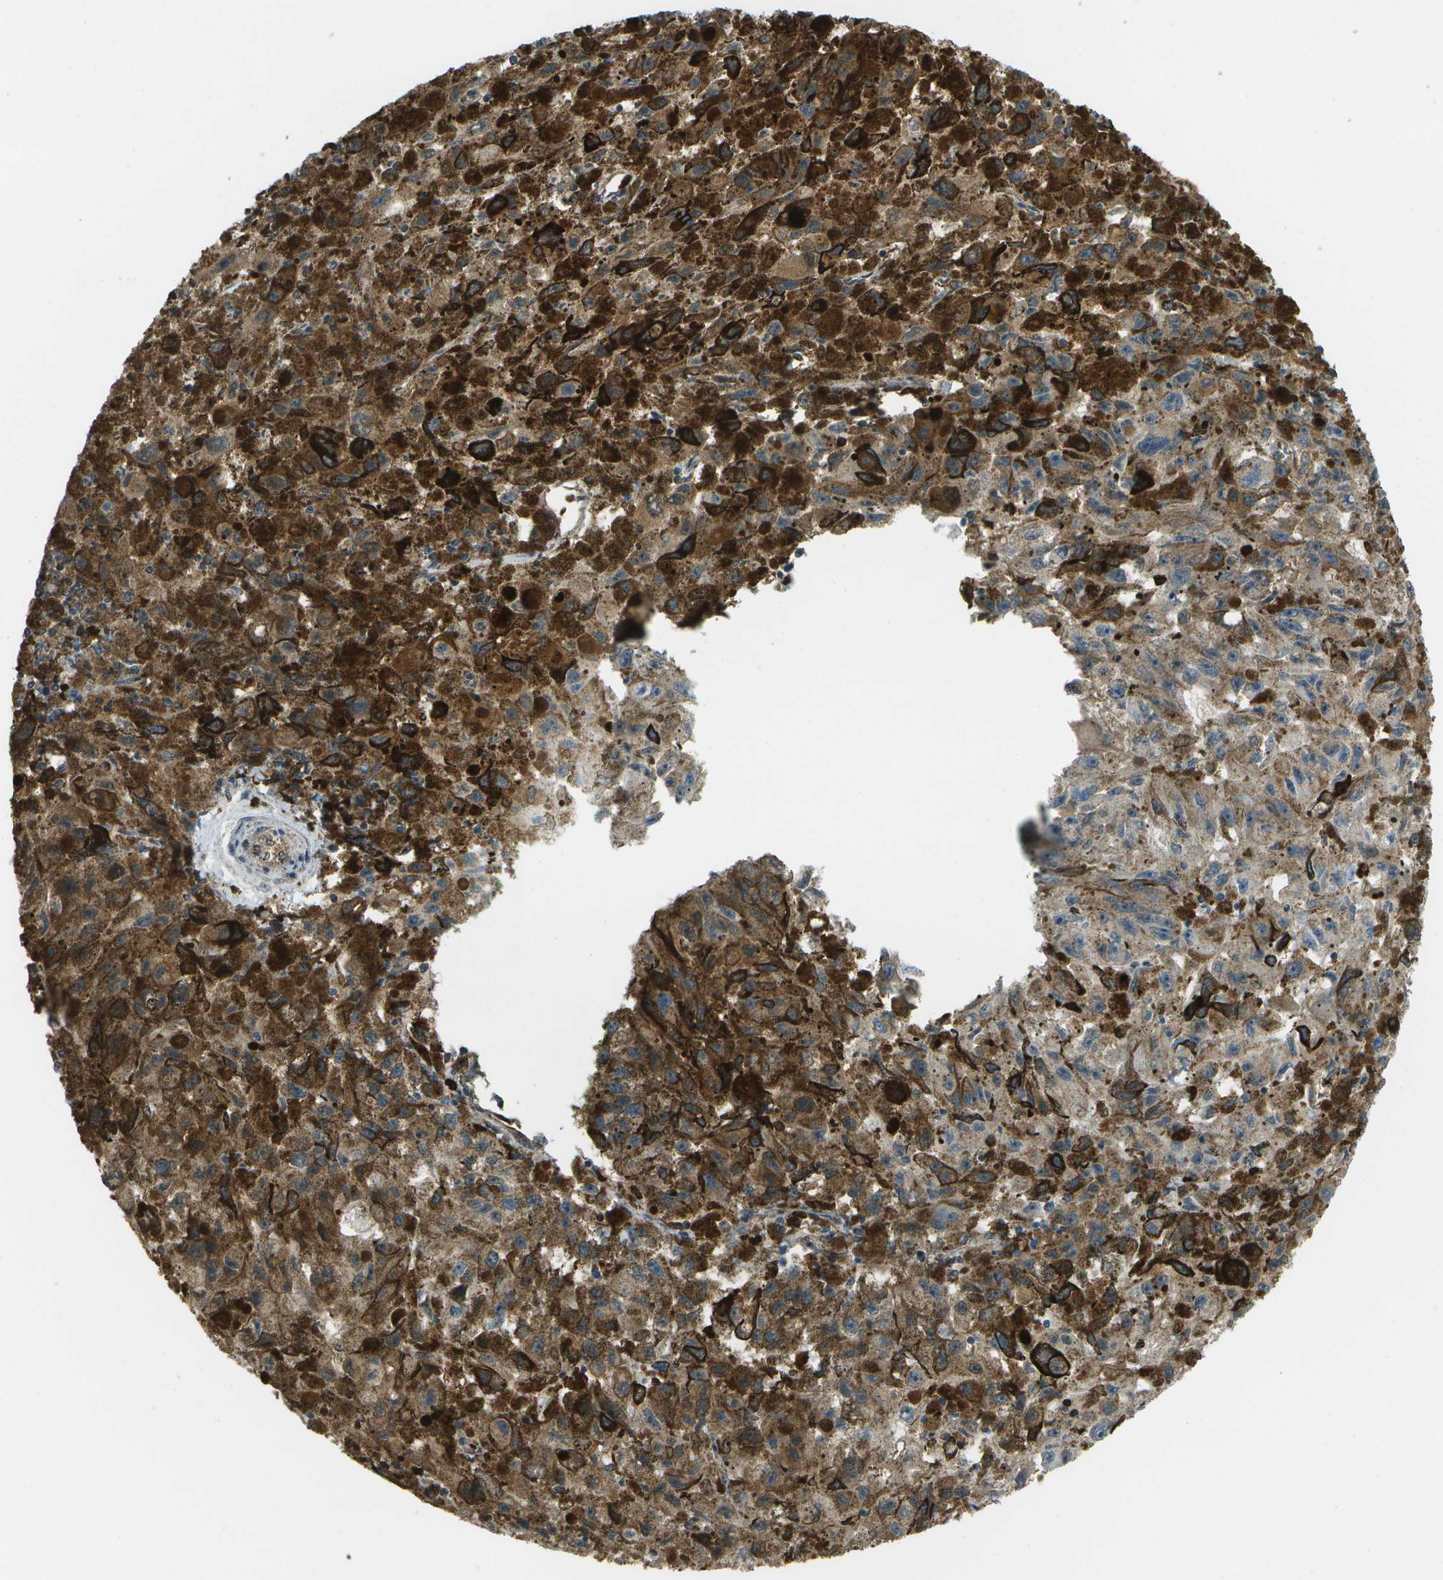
{"staining": {"intensity": "weak", "quantity": ">75%", "location": "cytoplasmic/membranous"}, "tissue": "melanoma", "cell_type": "Tumor cells", "image_type": "cancer", "snomed": [{"axis": "morphology", "description": "Malignant melanoma, NOS"}, {"axis": "topography", "description": "Skin"}], "caption": "Immunohistochemical staining of human malignant melanoma displays weak cytoplasmic/membranous protein staining in about >75% of tumor cells.", "gene": "CACHD1", "patient": {"sex": "female", "age": 104}}